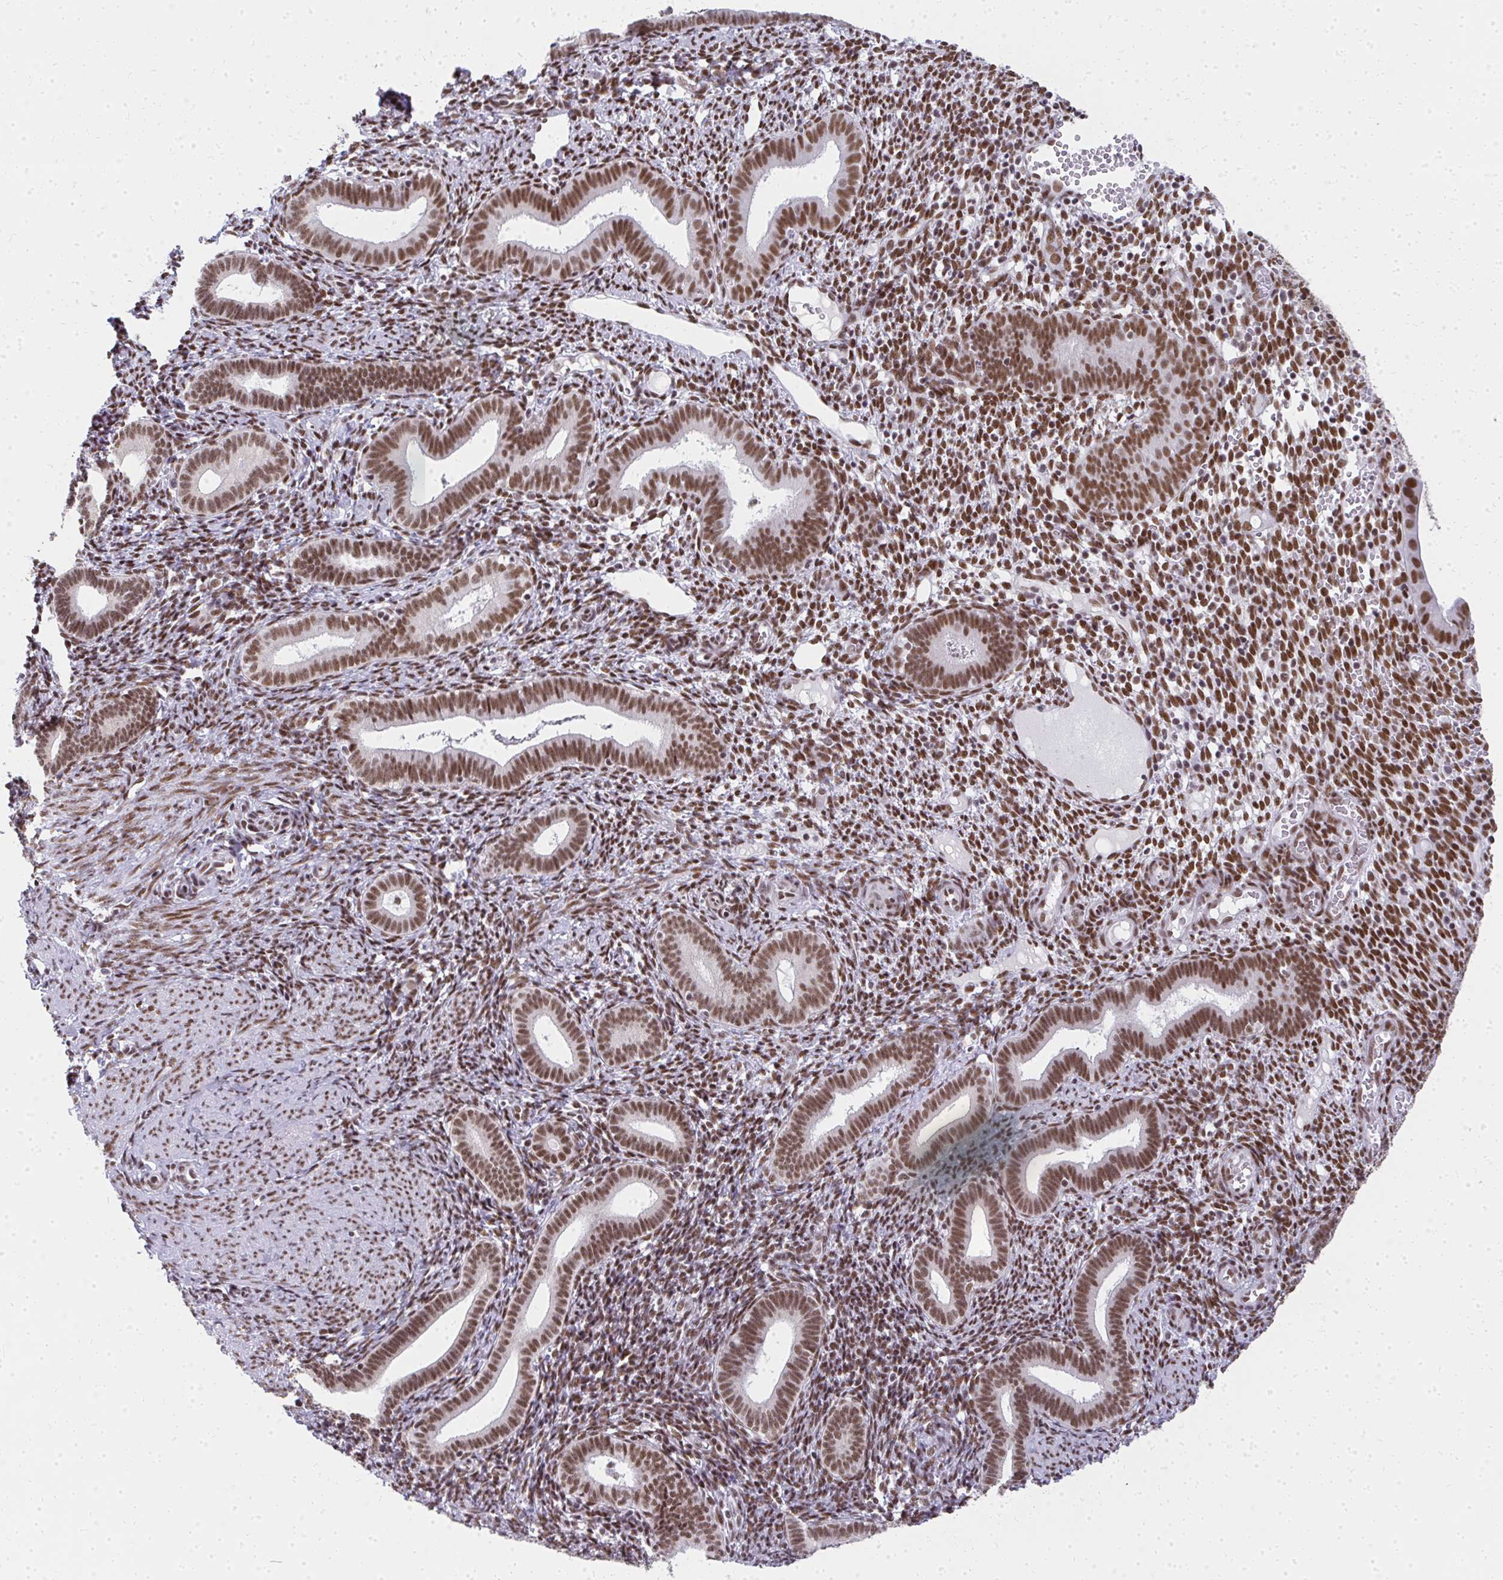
{"staining": {"intensity": "strong", "quantity": ">75%", "location": "nuclear"}, "tissue": "endometrium", "cell_type": "Cells in endometrial stroma", "image_type": "normal", "snomed": [{"axis": "morphology", "description": "Normal tissue, NOS"}, {"axis": "topography", "description": "Endometrium"}], "caption": "Benign endometrium was stained to show a protein in brown. There is high levels of strong nuclear expression in about >75% of cells in endometrial stroma. The protein is stained brown, and the nuclei are stained in blue (DAB (3,3'-diaminobenzidine) IHC with brightfield microscopy, high magnification).", "gene": "CREBBP", "patient": {"sex": "female", "age": 41}}